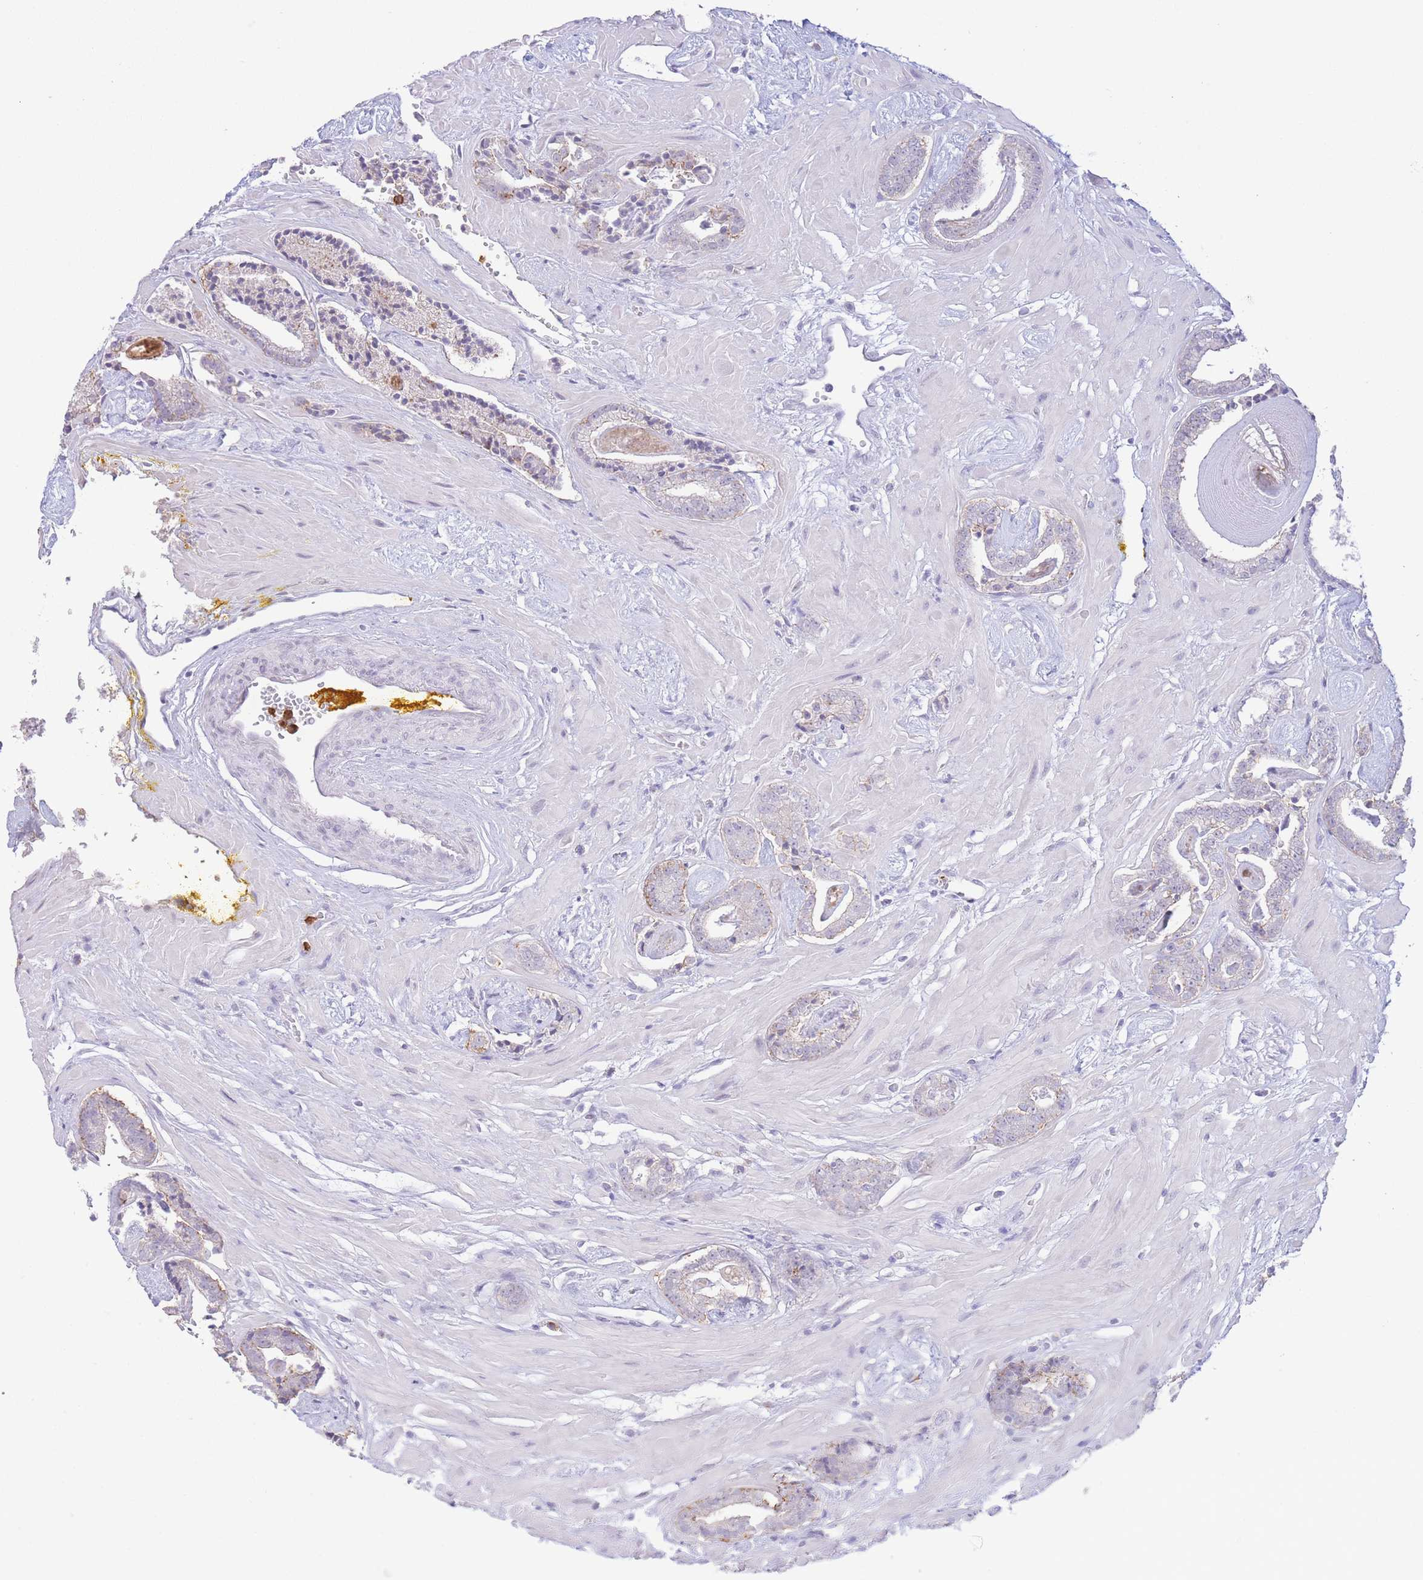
{"staining": {"intensity": "weak", "quantity": "<25%", "location": "cytoplasmic/membranous"}, "tissue": "prostate cancer", "cell_type": "Tumor cells", "image_type": "cancer", "snomed": [{"axis": "morphology", "description": "Adenocarcinoma, Low grade"}, {"axis": "topography", "description": "Prostate"}], "caption": "The IHC photomicrograph has no significant expression in tumor cells of prostate low-grade adenocarcinoma tissue.", "gene": "LCLAT1", "patient": {"sex": "male", "age": 60}}